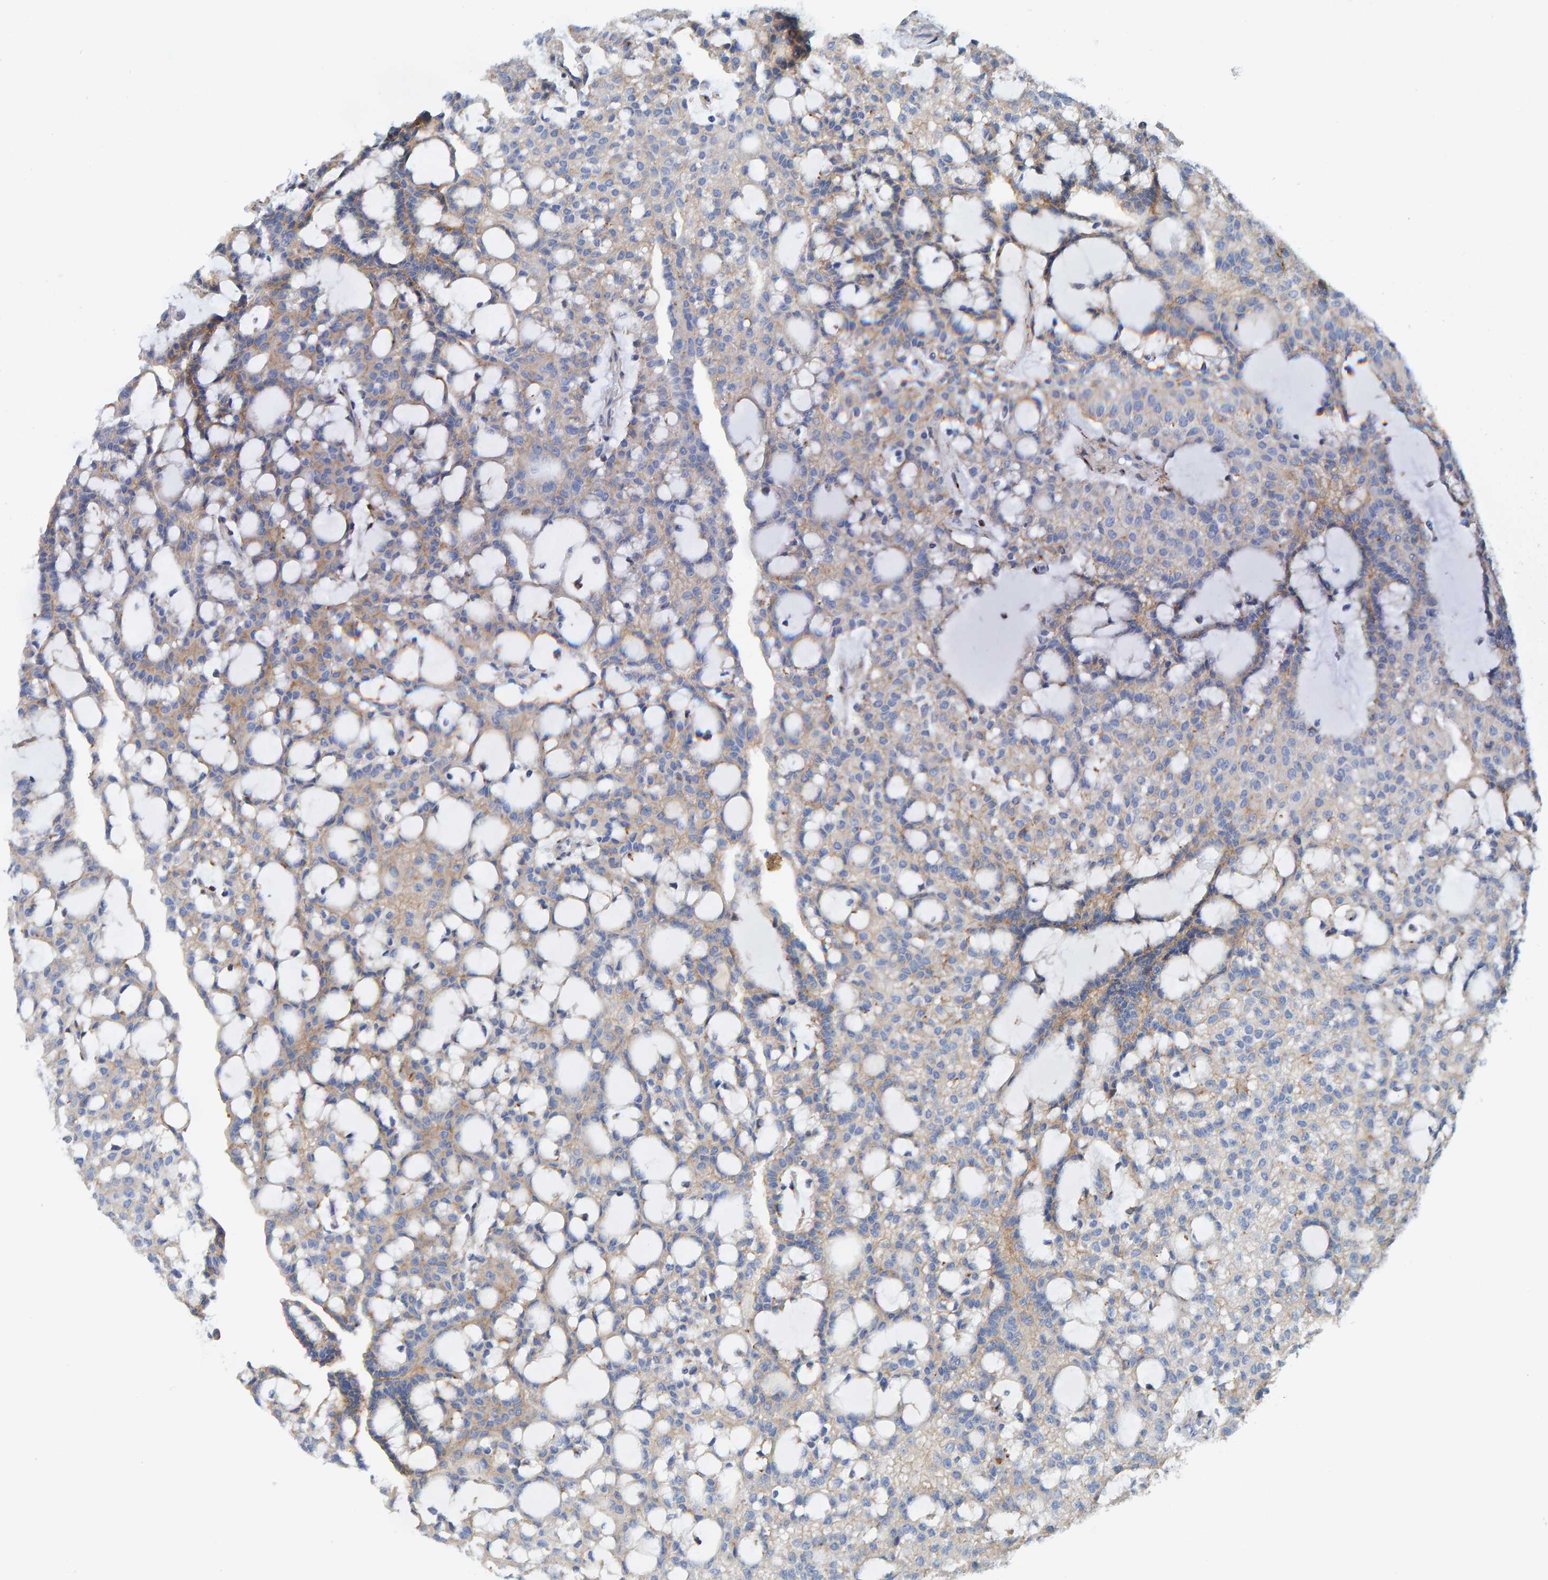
{"staining": {"intensity": "weak", "quantity": ">75%", "location": "cytoplasmic/membranous"}, "tissue": "renal cancer", "cell_type": "Tumor cells", "image_type": "cancer", "snomed": [{"axis": "morphology", "description": "Adenocarcinoma, NOS"}, {"axis": "topography", "description": "Kidney"}], "caption": "Renal cancer stained with a protein marker exhibits weak staining in tumor cells.", "gene": "LRP1", "patient": {"sex": "male", "age": 63}}